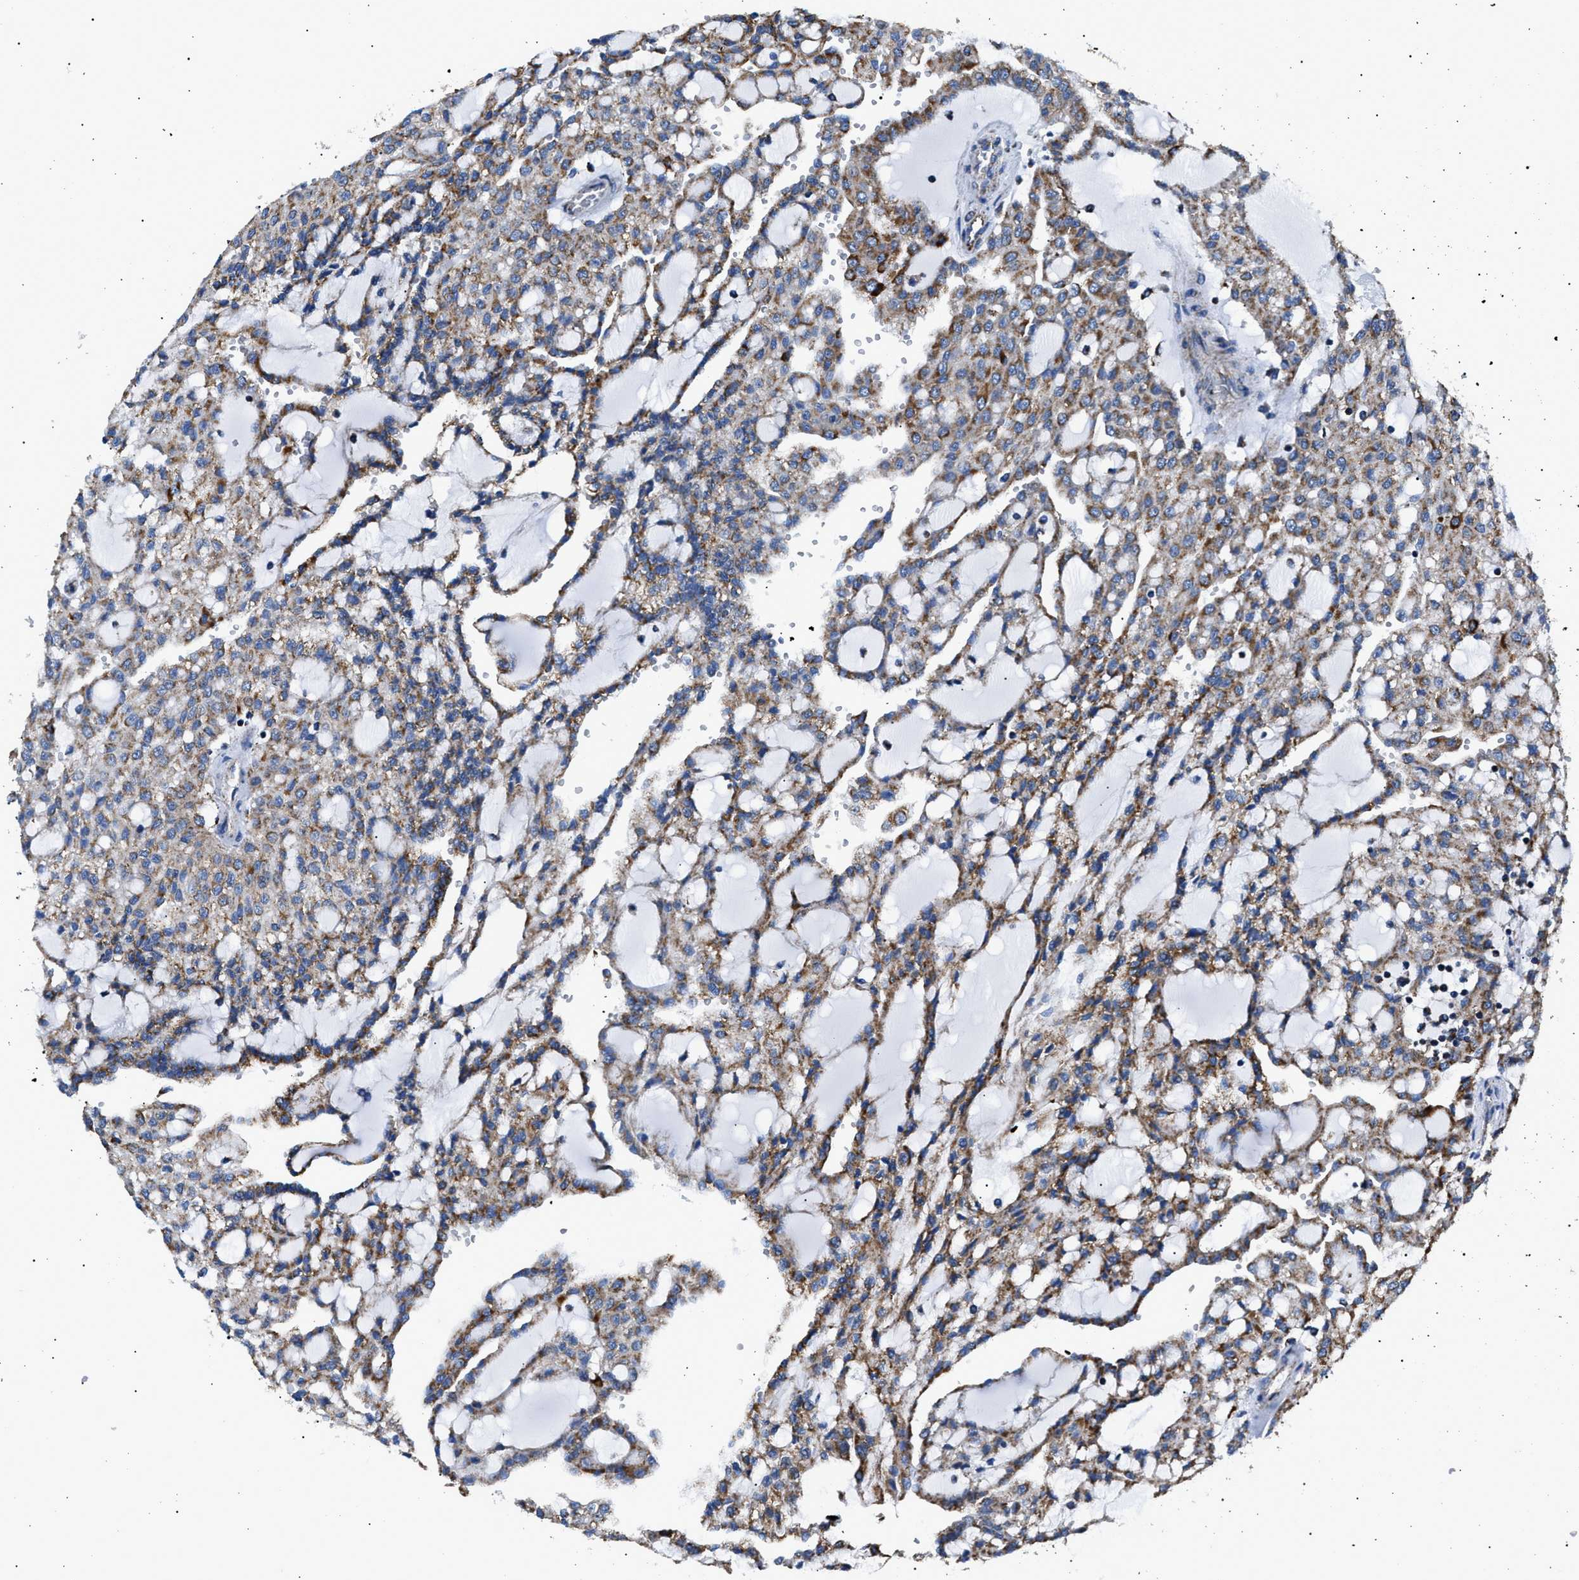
{"staining": {"intensity": "moderate", "quantity": ">75%", "location": "cytoplasmic/membranous"}, "tissue": "renal cancer", "cell_type": "Tumor cells", "image_type": "cancer", "snomed": [{"axis": "morphology", "description": "Adenocarcinoma, NOS"}, {"axis": "topography", "description": "Kidney"}], "caption": "Immunohistochemistry (IHC) (DAB (3,3'-diaminobenzidine)) staining of human adenocarcinoma (renal) exhibits moderate cytoplasmic/membranous protein staining in about >75% of tumor cells. The staining was performed using DAB, with brown indicating positive protein expression. Nuclei are stained blue with hematoxylin.", "gene": "PHB2", "patient": {"sex": "male", "age": 63}}